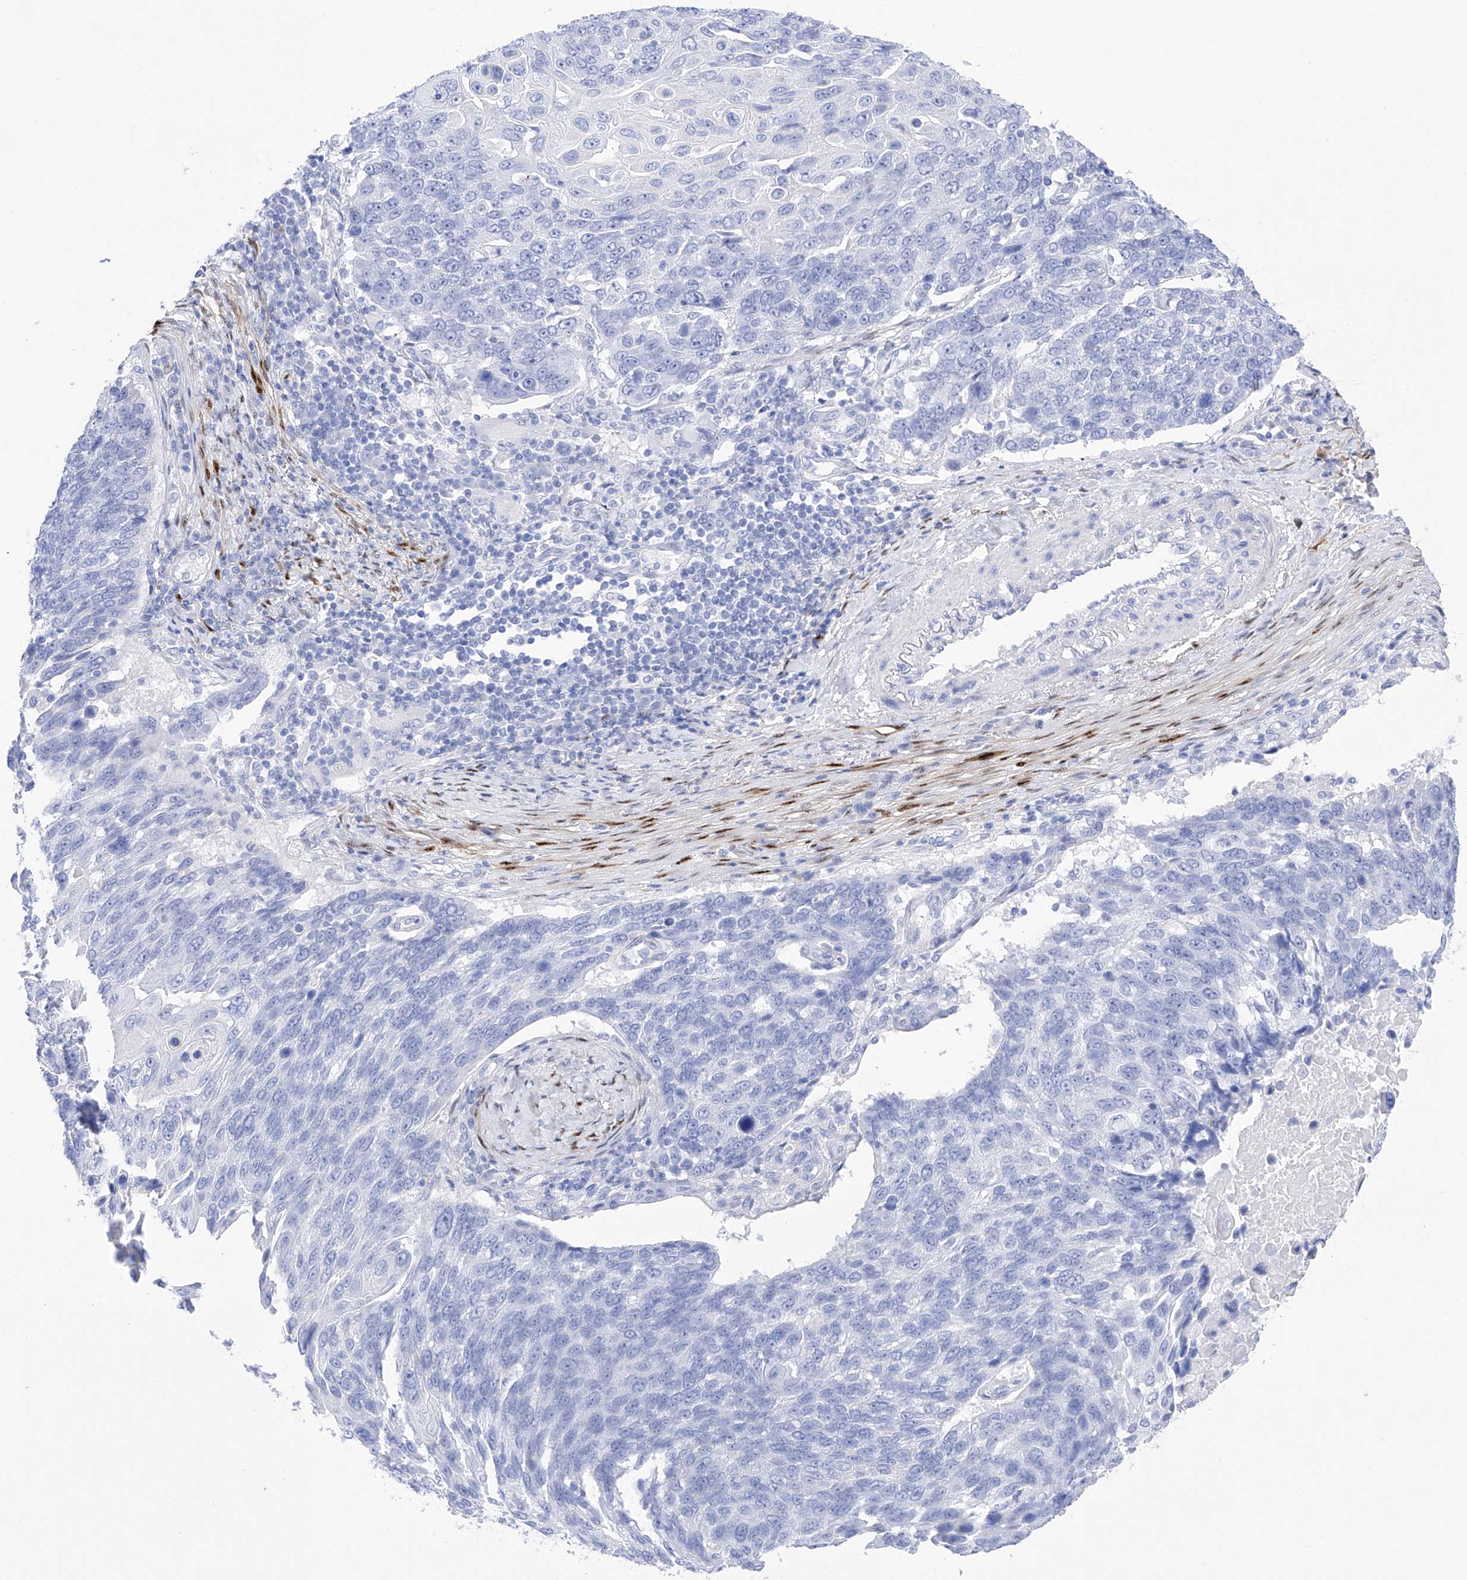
{"staining": {"intensity": "negative", "quantity": "none", "location": "none"}, "tissue": "lung cancer", "cell_type": "Tumor cells", "image_type": "cancer", "snomed": [{"axis": "morphology", "description": "Squamous cell carcinoma, NOS"}, {"axis": "topography", "description": "Lung"}], "caption": "Immunohistochemistry (IHC) photomicrograph of human squamous cell carcinoma (lung) stained for a protein (brown), which demonstrates no expression in tumor cells.", "gene": "TRPC7", "patient": {"sex": "male", "age": 66}}